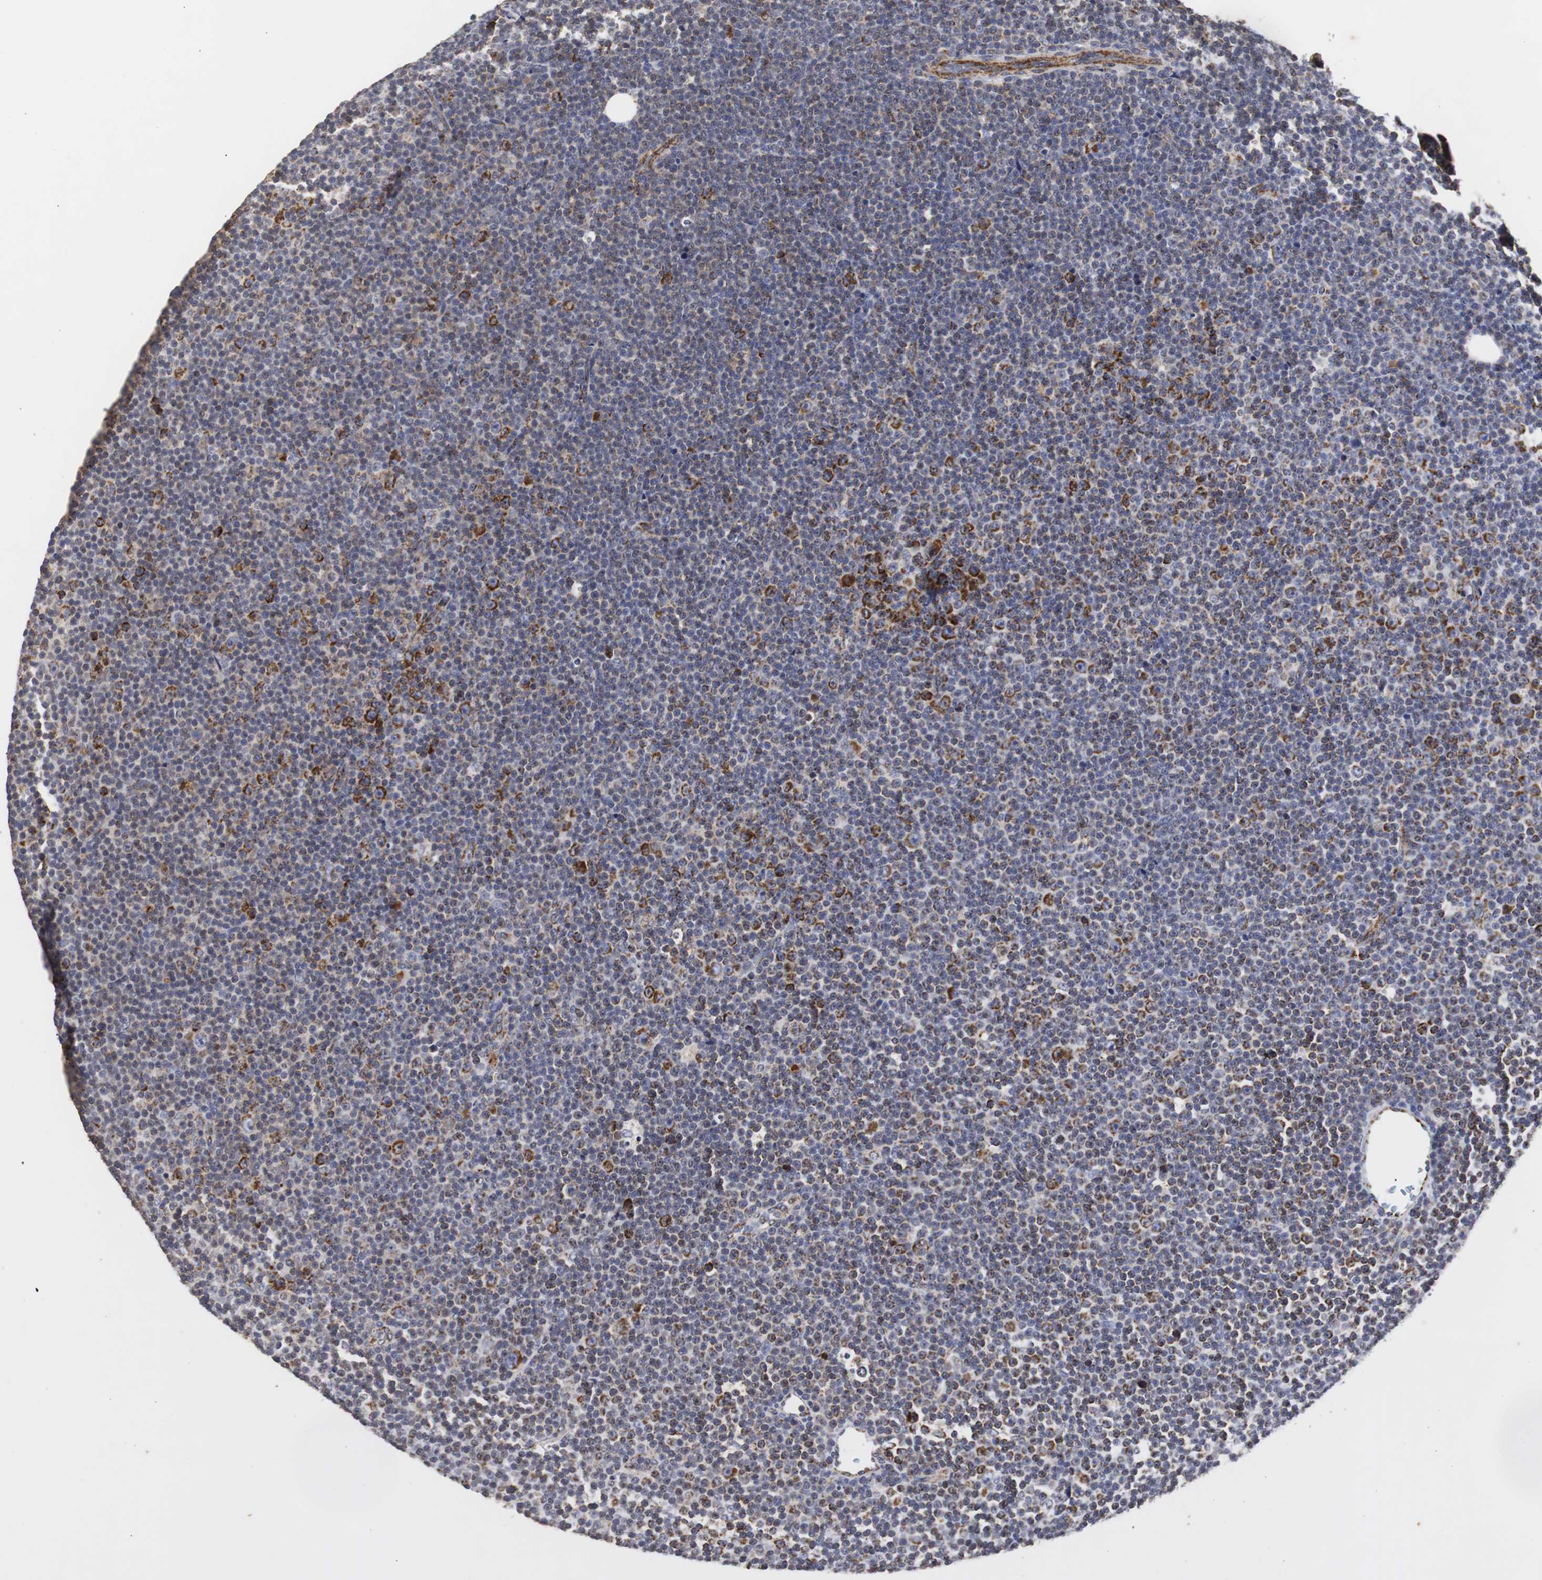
{"staining": {"intensity": "strong", "quantity": "25%-75%", "location": "cytoplasmic/membranous"}, "tissue": "lymphoma", "cell_type": "Tumor cells", "image_type": "cancer", "snomed": [{"axis": "morphology", "description": "Malignant lymphoma, non-Hodgkin's type, Low grade"}, {"axis": "topography", "description": "Lymph node"}], "caption": "Immunohistochemical staining of human malignant lymphoma, non-Hodgkin's type (low-grade) displays strong cytoplasmic/membranous protein positivity in about 25%-75% of tumor cells. Using DAB (brown) and hematoxylin (blue) stains, captured at high magnification using brightfield microscopy.", "gene": "HSD17B10", "patient": {"sex": "female", "age": 67}}